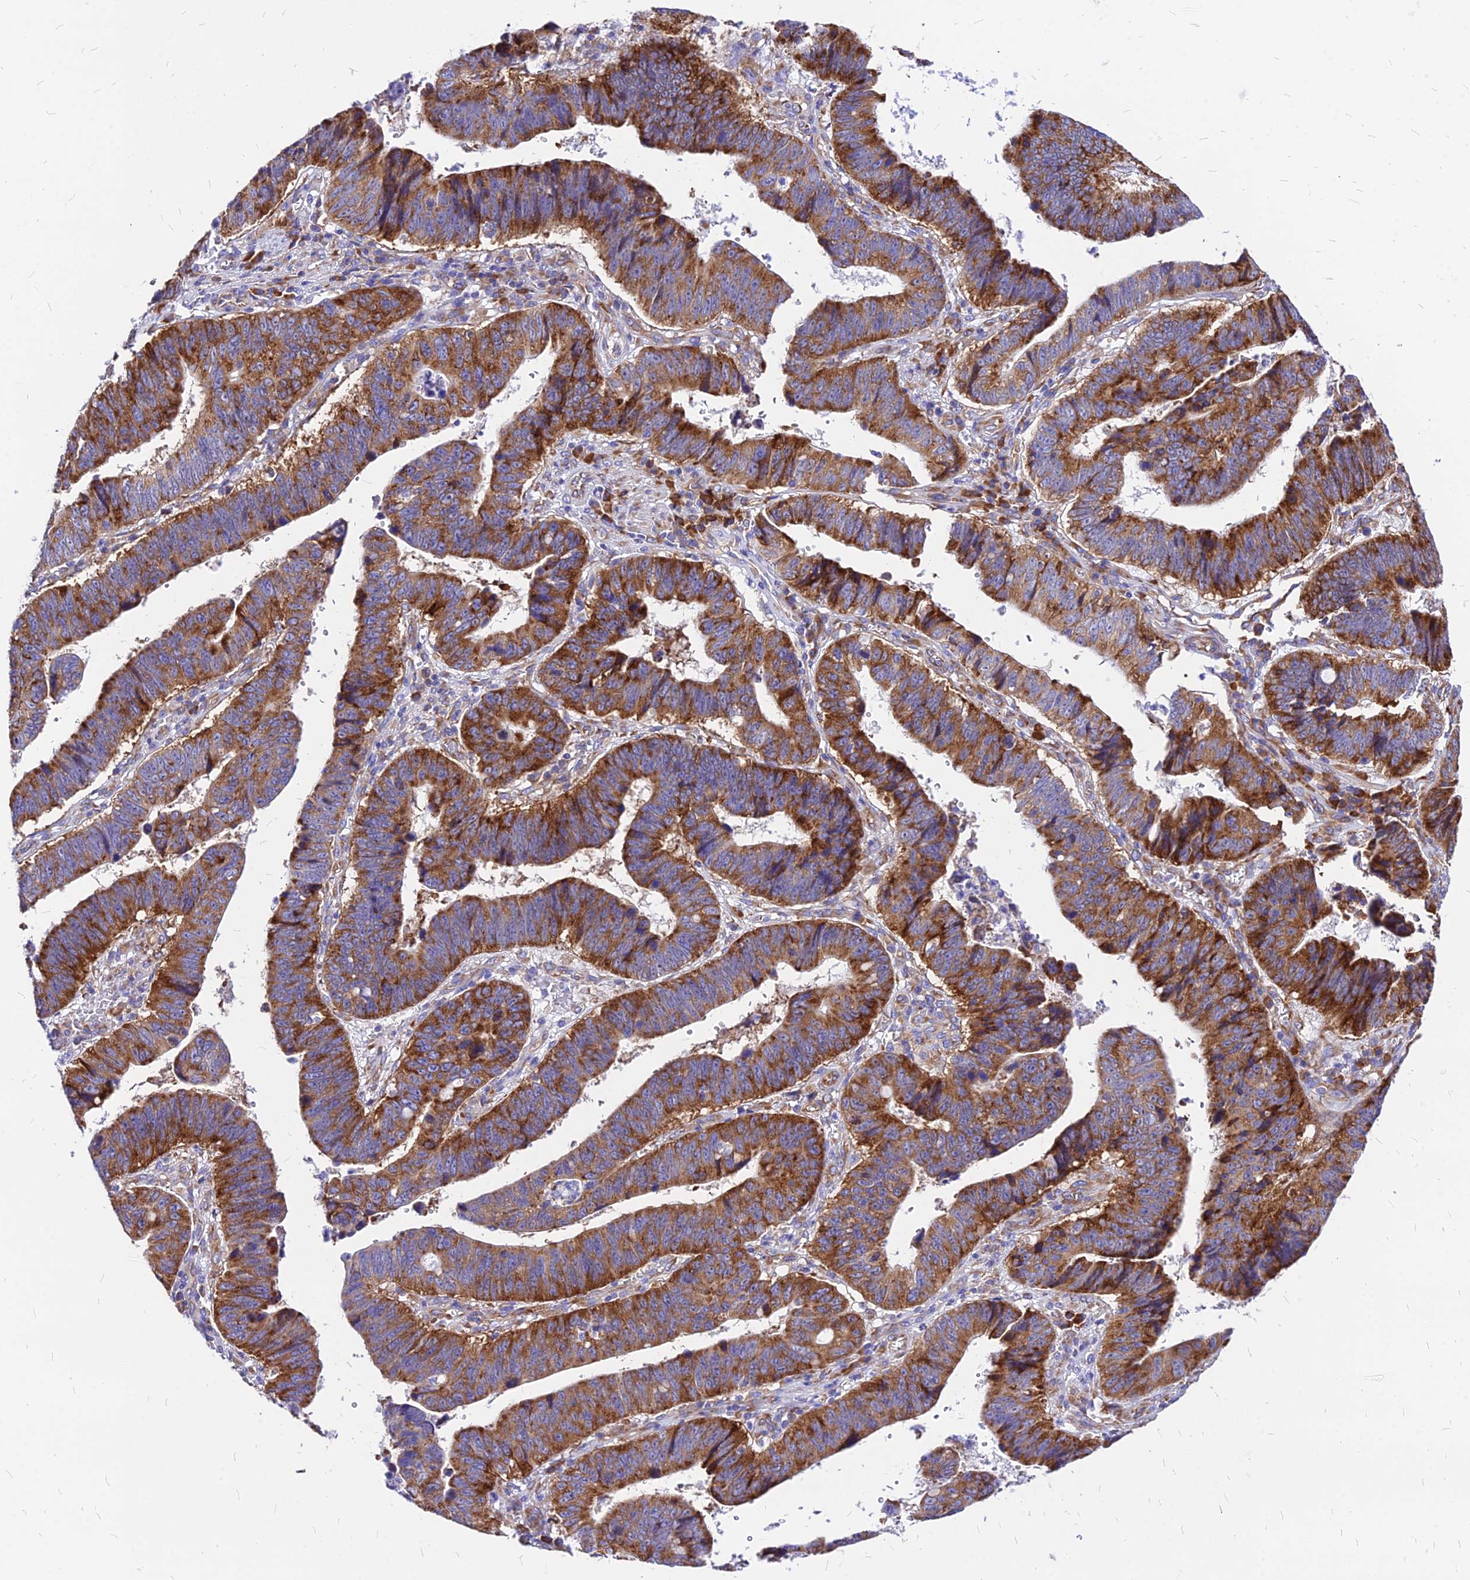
{"staining": {"intensity": "strong", "quantity": ">75%", "location": "cytoplasmic/membranous"}, "tissue": "stomach cancer", "cell_type": "Tumor cells", "image_type": "cancer", "snomed": [{"axis": "morphology", "description": "Adenocarcinoma, NOS"}, {"axis": "topography", "description": "Stomach"}], "caption": "A brown stain shows strong cytoplasmic/membranous staining of a protein in adenocarcinoma (stomach) tumor cells.", "gene": "RPL19", "patient": {"sex": "male", "age": 59}}